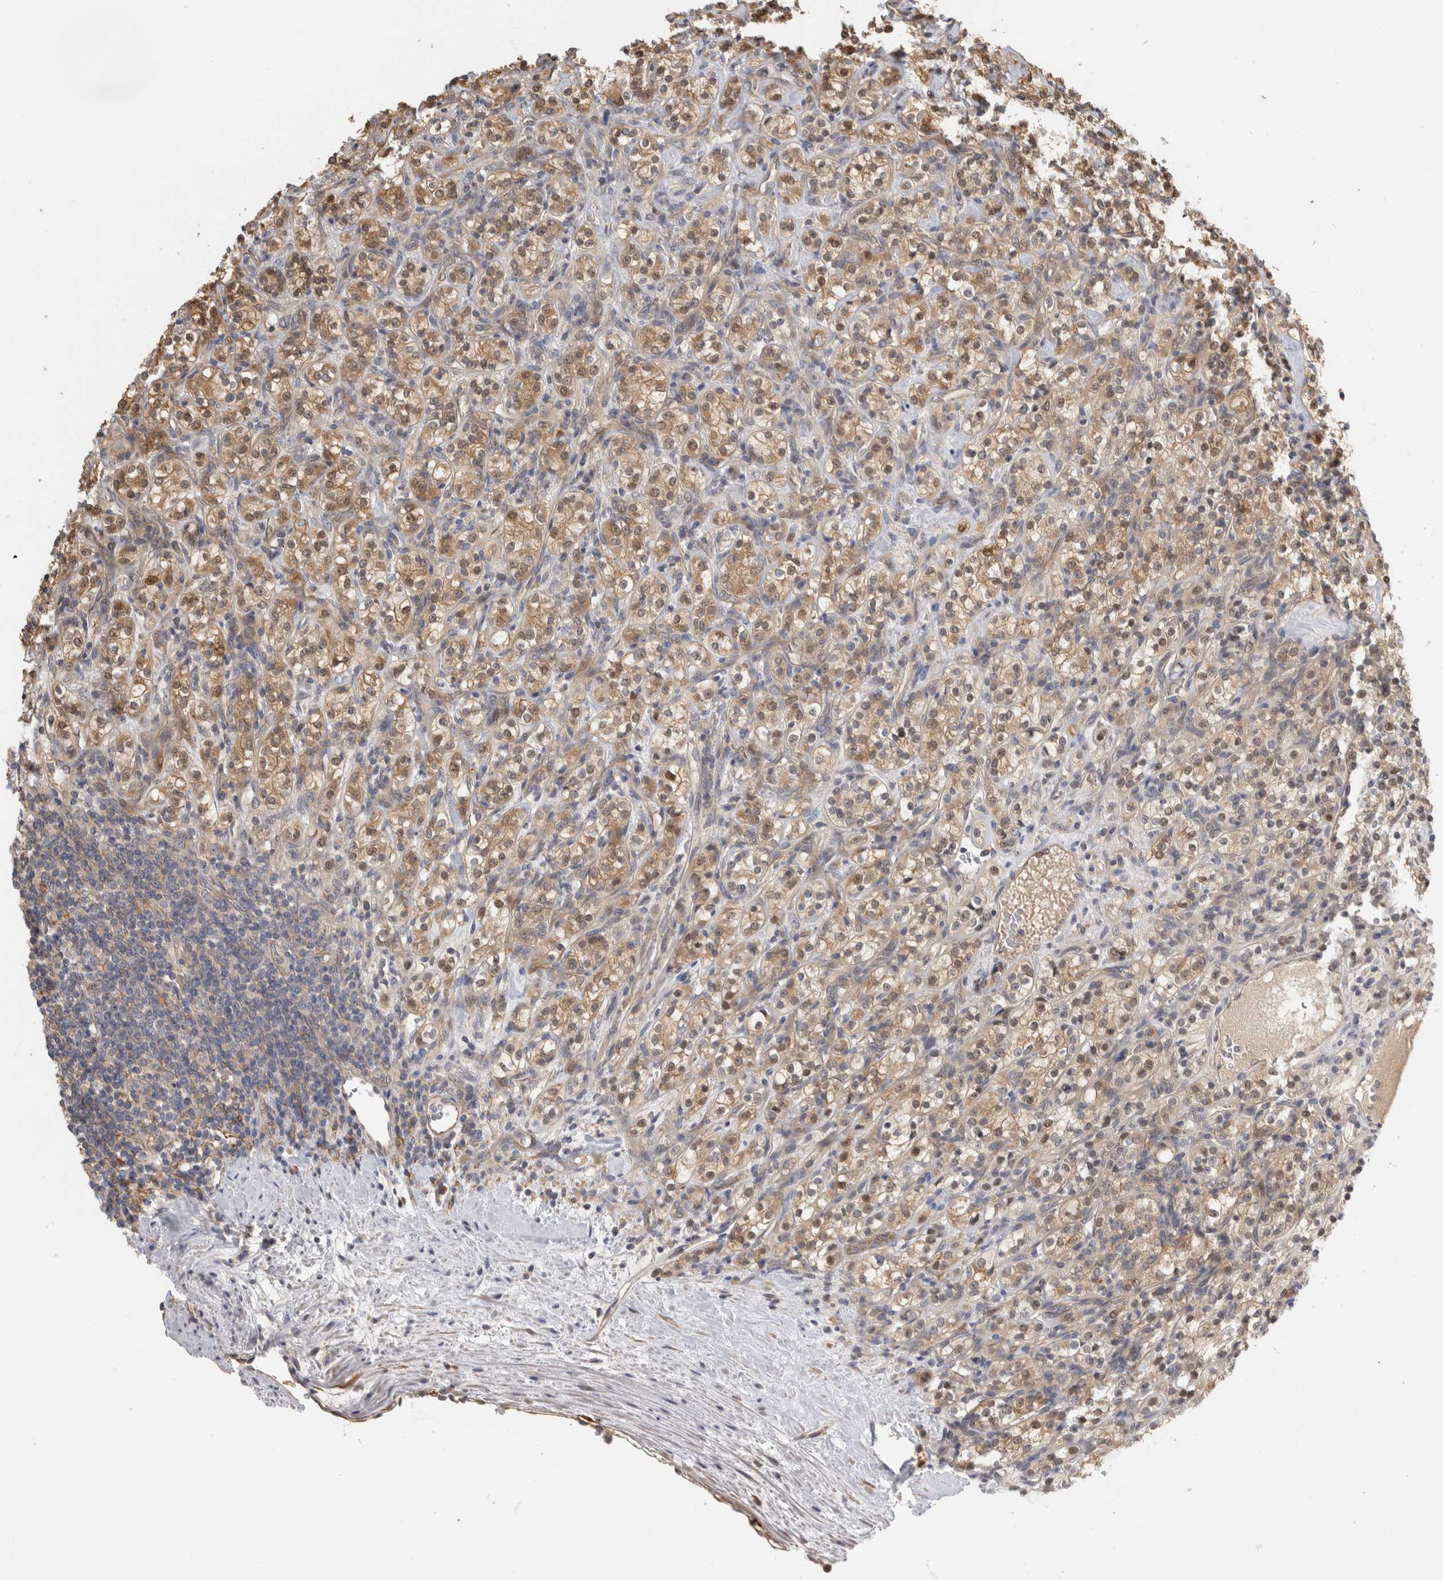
{"staining": {"intensity": "moderate", "quantity": ">75%", "location": "cytoplasmic/membranous"}, "tissue": "renal cancer", "cell_type": "Tumor cells", "image_type": "cancer", "snomed": [{"axis": "morphology", "description": "Adenocarcinoma, NOS"}, {"axis": "topography", "description": "Kidney"}], "caption": "DAB immunohistochemical staining of adenocarcinoma (renal) demonstrates moderate cytoplasmic/membranous protein positivity in about >75% of tumor cells.", "gene": "PGM1", "patient": {"sex": "male", "age": 77}}